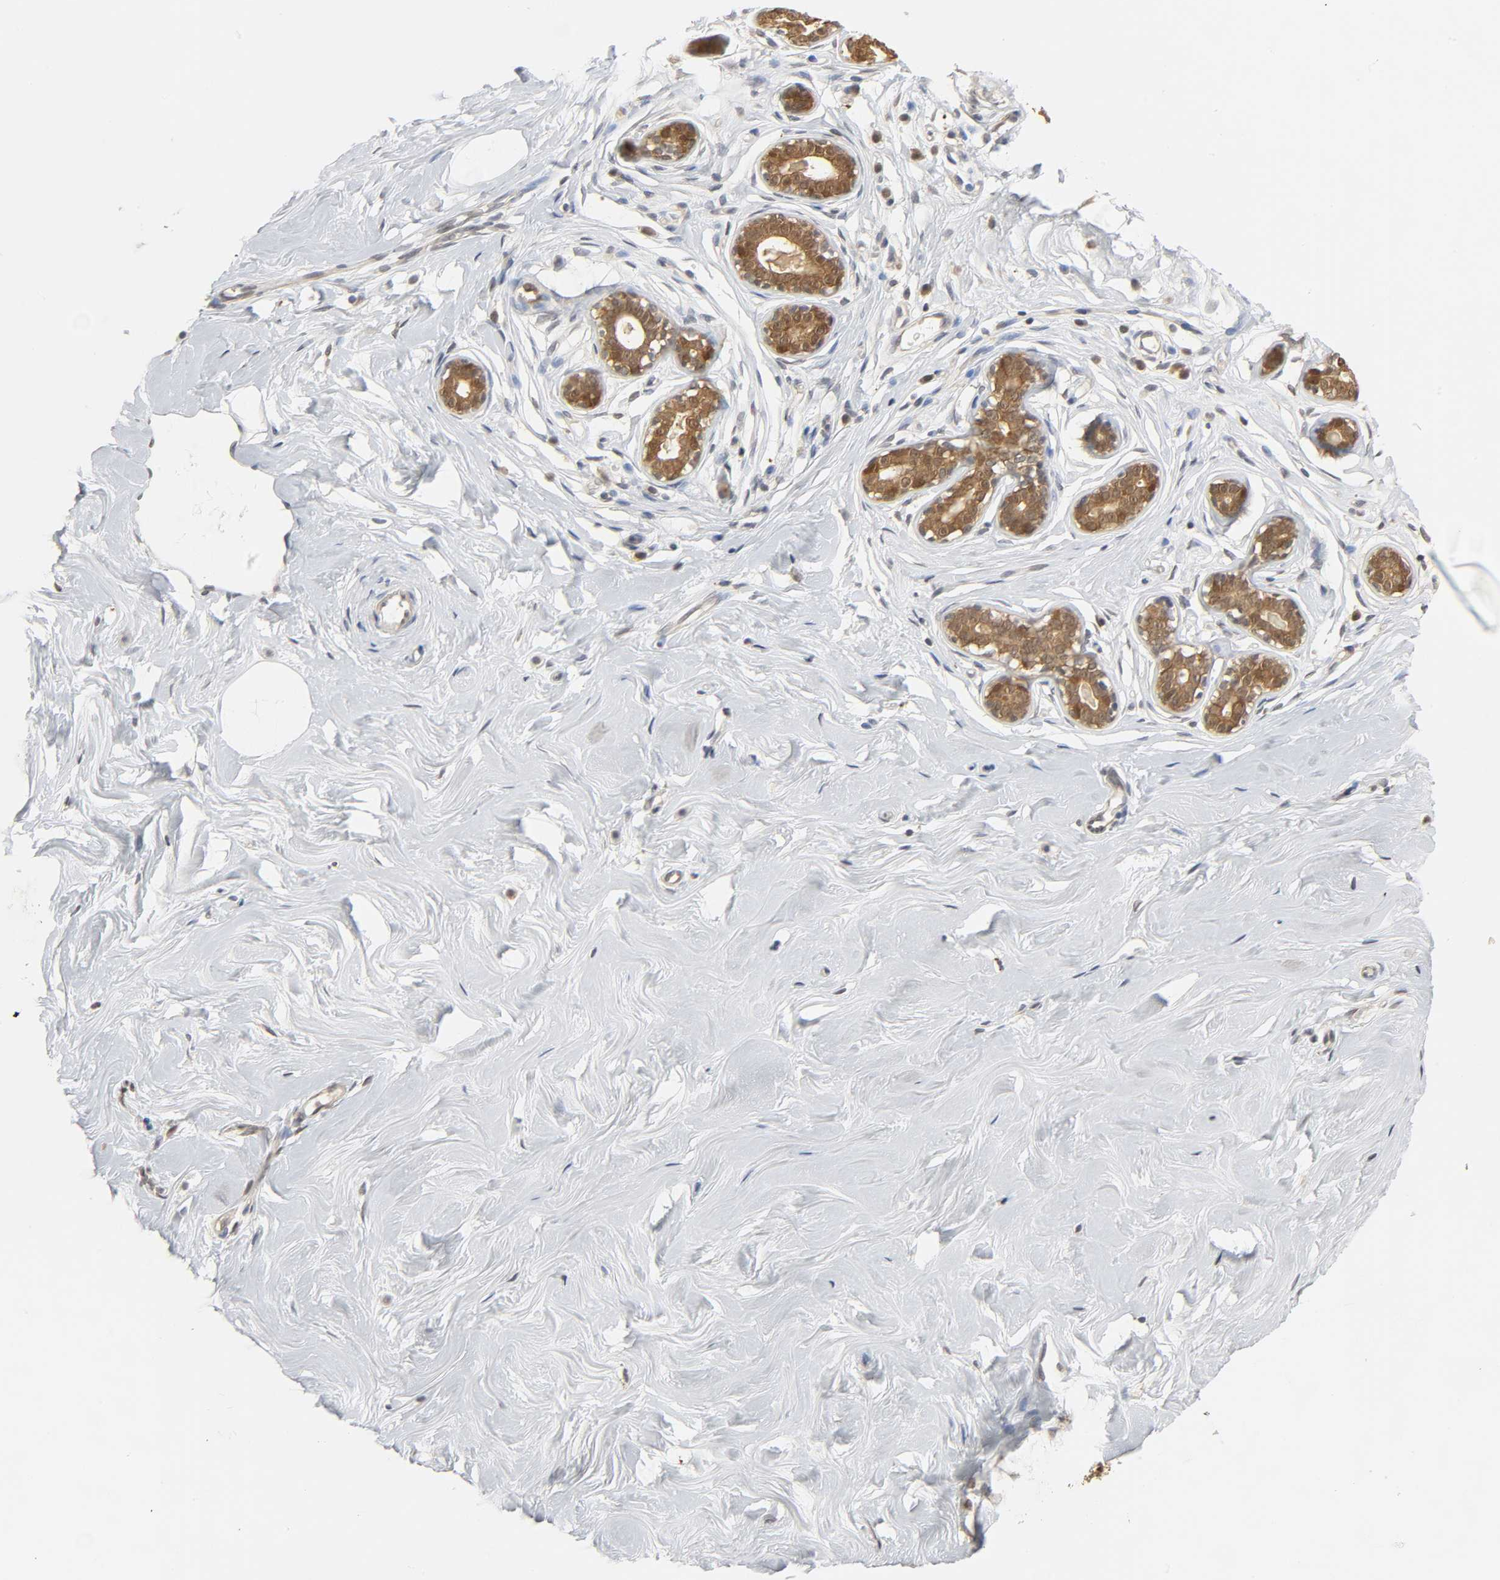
{"staining": {"intensity": "negative", "quantity": "none", "location": "none"}, "tissue": "breast", "cell_type": "Adipocytes", "image_type": "normal", "snomed": [{"axis": "morphology", "description": "Normal tissue, NOS"}, {"axis": "topography", "description": "Breast"}], "caption": "The photomicrograph exhibits no staining of adipocytes in unremarkable breast.", "gene": "MIF", "patient": {"sex": "female", "age": 23}}